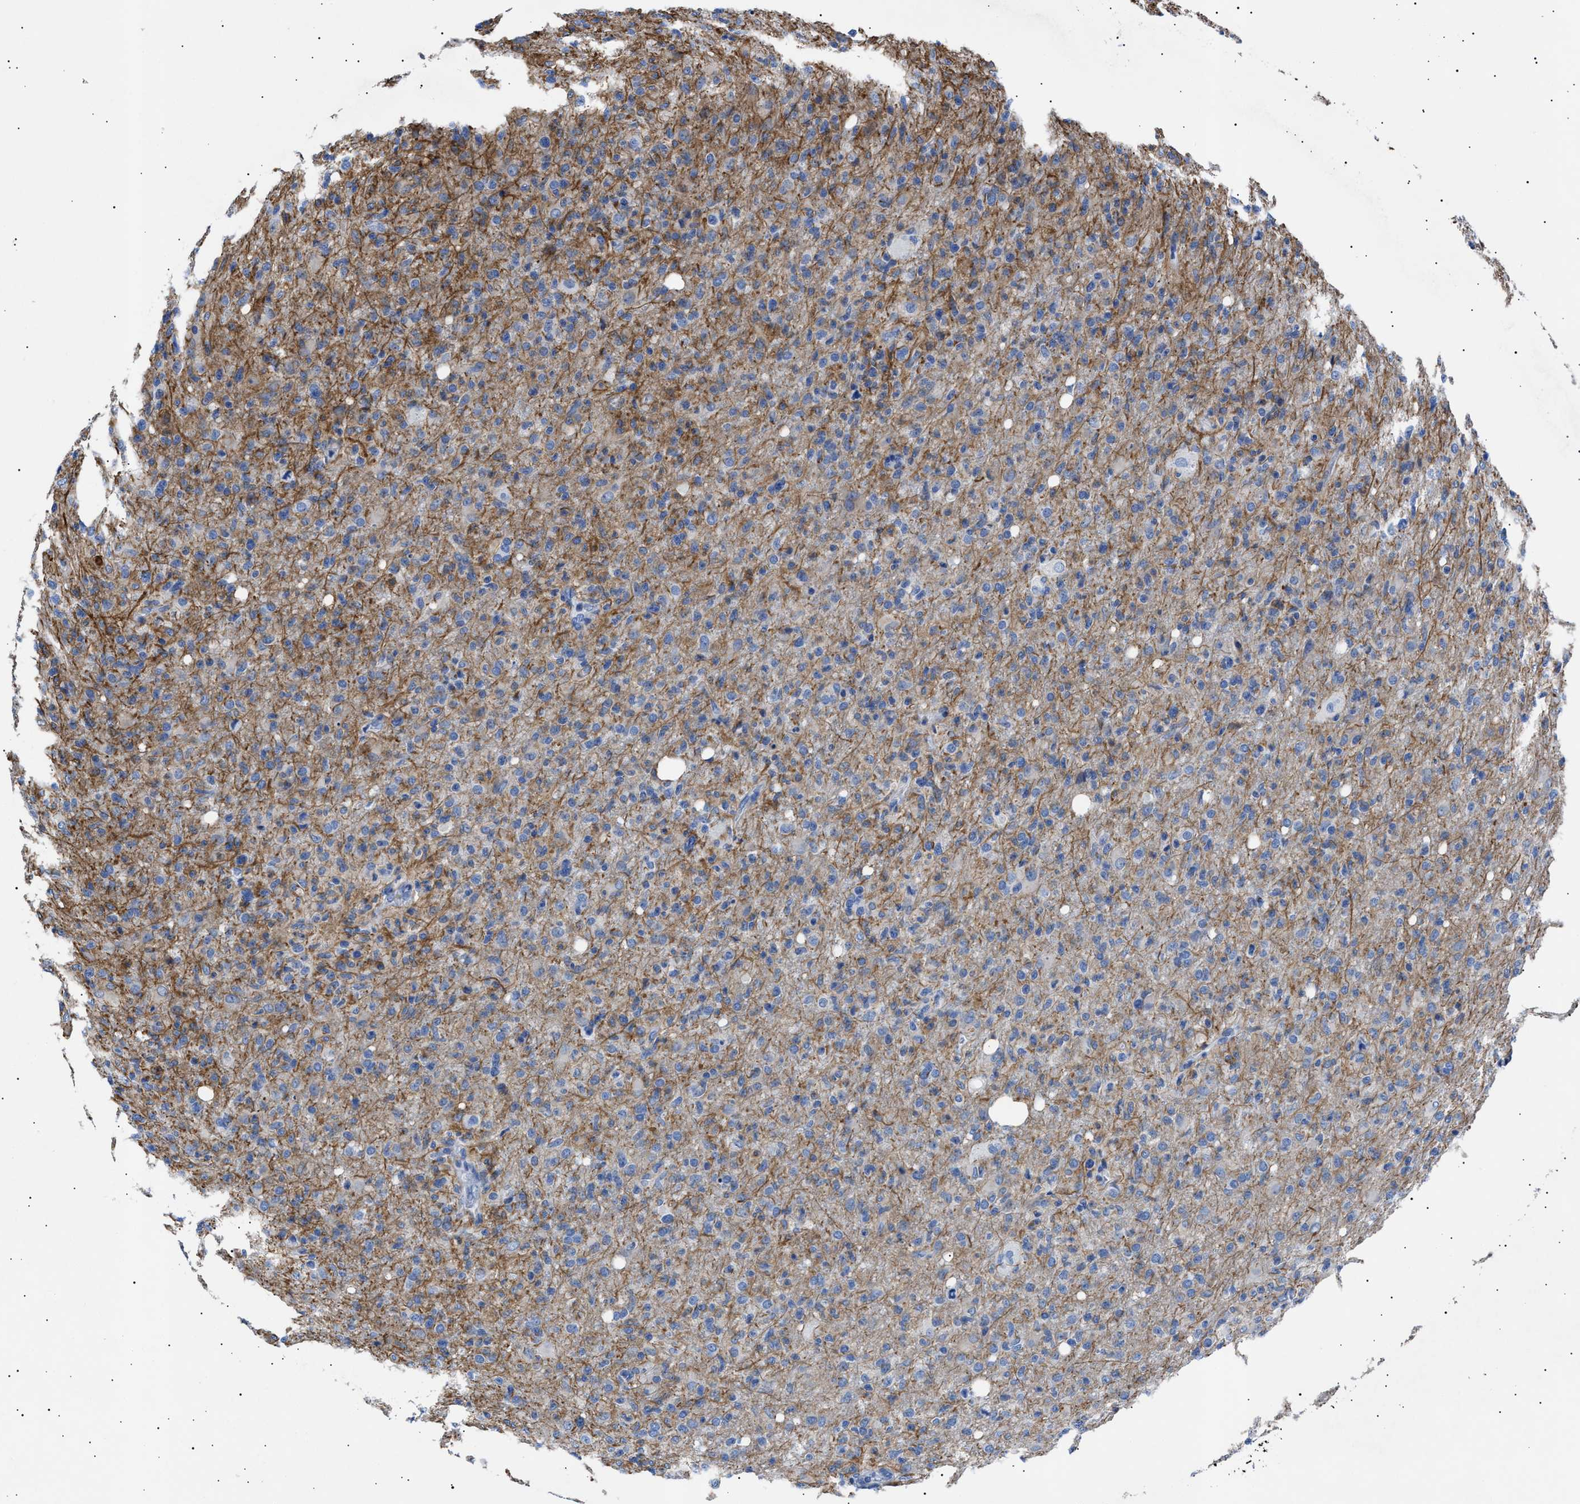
{"staining": {"intensity": "negative", "quantity": "none", "location": "none"}, "tissue": "glioma", "cell_type": "Tumor cells", "image_type": "cancer", "snomed": [{"axis": "morphology", "description": "Glioma, malignant, High grade"}, {"axis": "topography", "description": "Brain"}], "caption": "The histopathology image reveals no staining of tumor cells in malignant glioma (high-grade).", "gene": "HEMGN", "patient": {"sex": "female", "age": 57}}